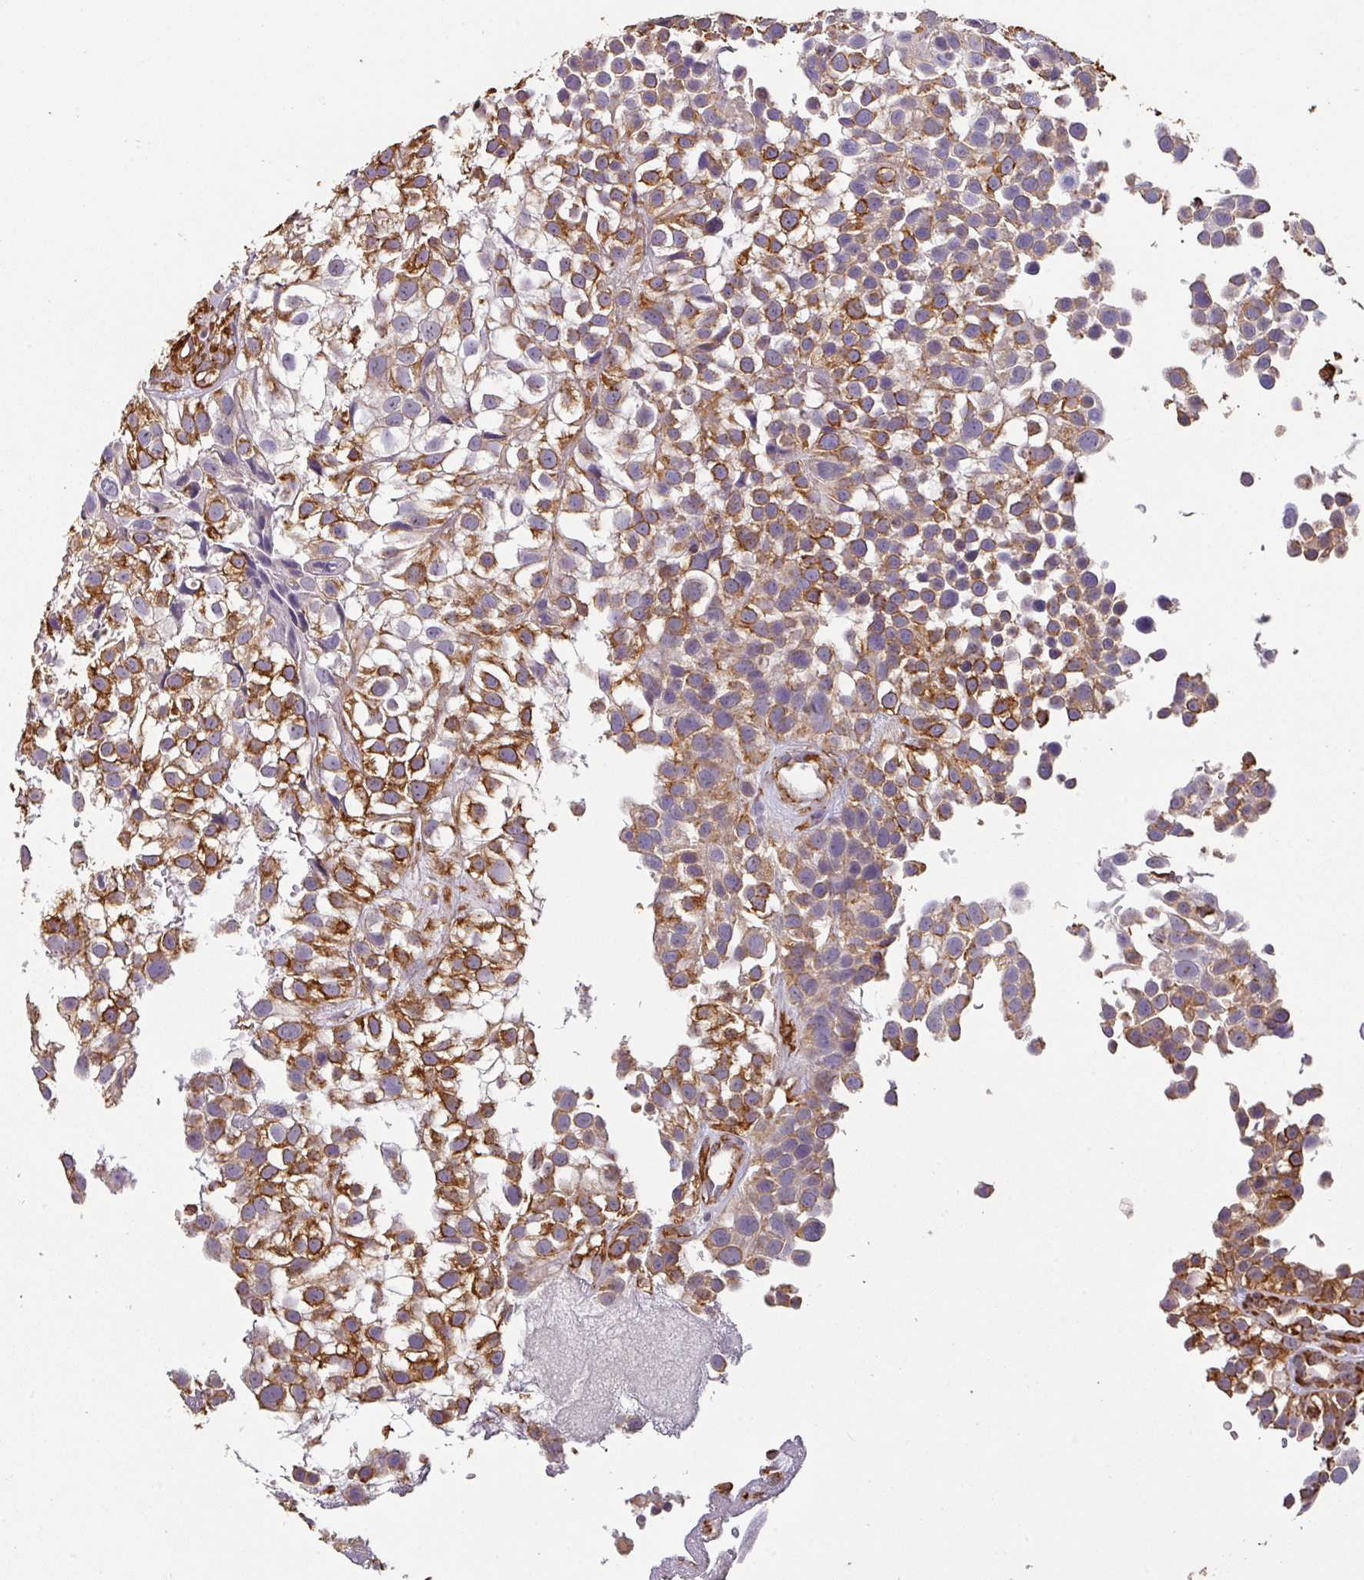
{"staining": {"intensity": "moderate", "quantity": "25%-75%", "location": "cytoplasmic/membranous"}, "tissue": "urothelial cancer", "cell_type": "Tumor cells", "image_type": "cancer", "snomed": [{"axis": "morphology", "description": "Urothelial carcinoma, High grade"}, {"axis": "topography", "description": "Urinary bladder"}], "caption": "Immunohistochemistry (IHC) of human urothelial cancer reveals medium levels of moderate cytoplasmic/membranous staining in approximately 25%-75% of tumor cells.", "gene": "ZNF280C", "patient": {"sex": "male", "age": 56}}